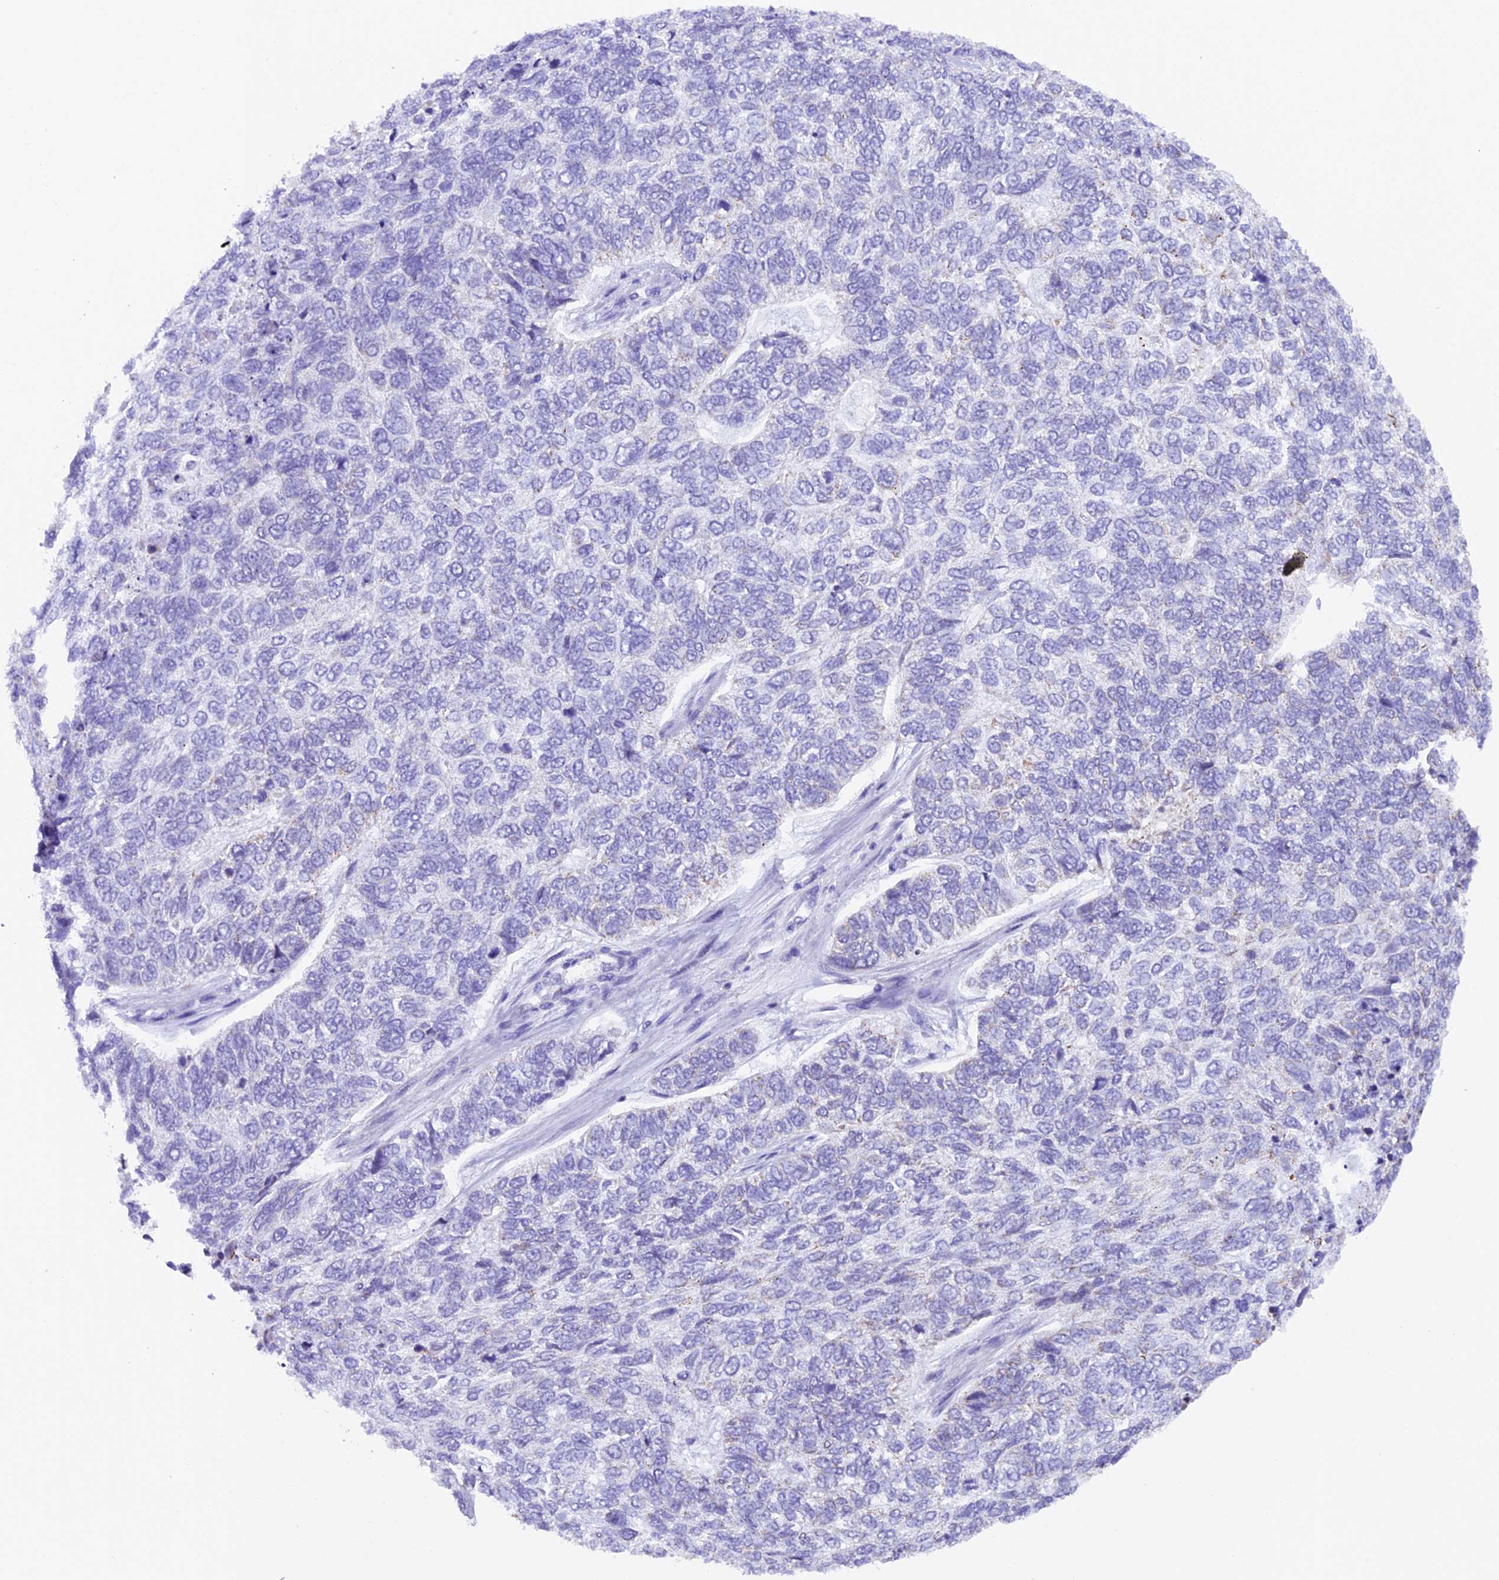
{"staining": {"intensity": "weak", "quantity": "<25%", "location": "cytoplasmic/membranous"}, "tissue": "skin cancer", "cell_type": "Tumor cells", "image_type": "cancer", "snomed": [{"axis": "morphology", "description": "Basal cell carcinoma"}, {"axis": "topography", "description": "Skin"}], "caption": "The photomicrograph reveals no staining of tumor cells in skin basal cell carcinoma.", "gene": "TFAM", "patient": {"sex": "female", "age": 65}}